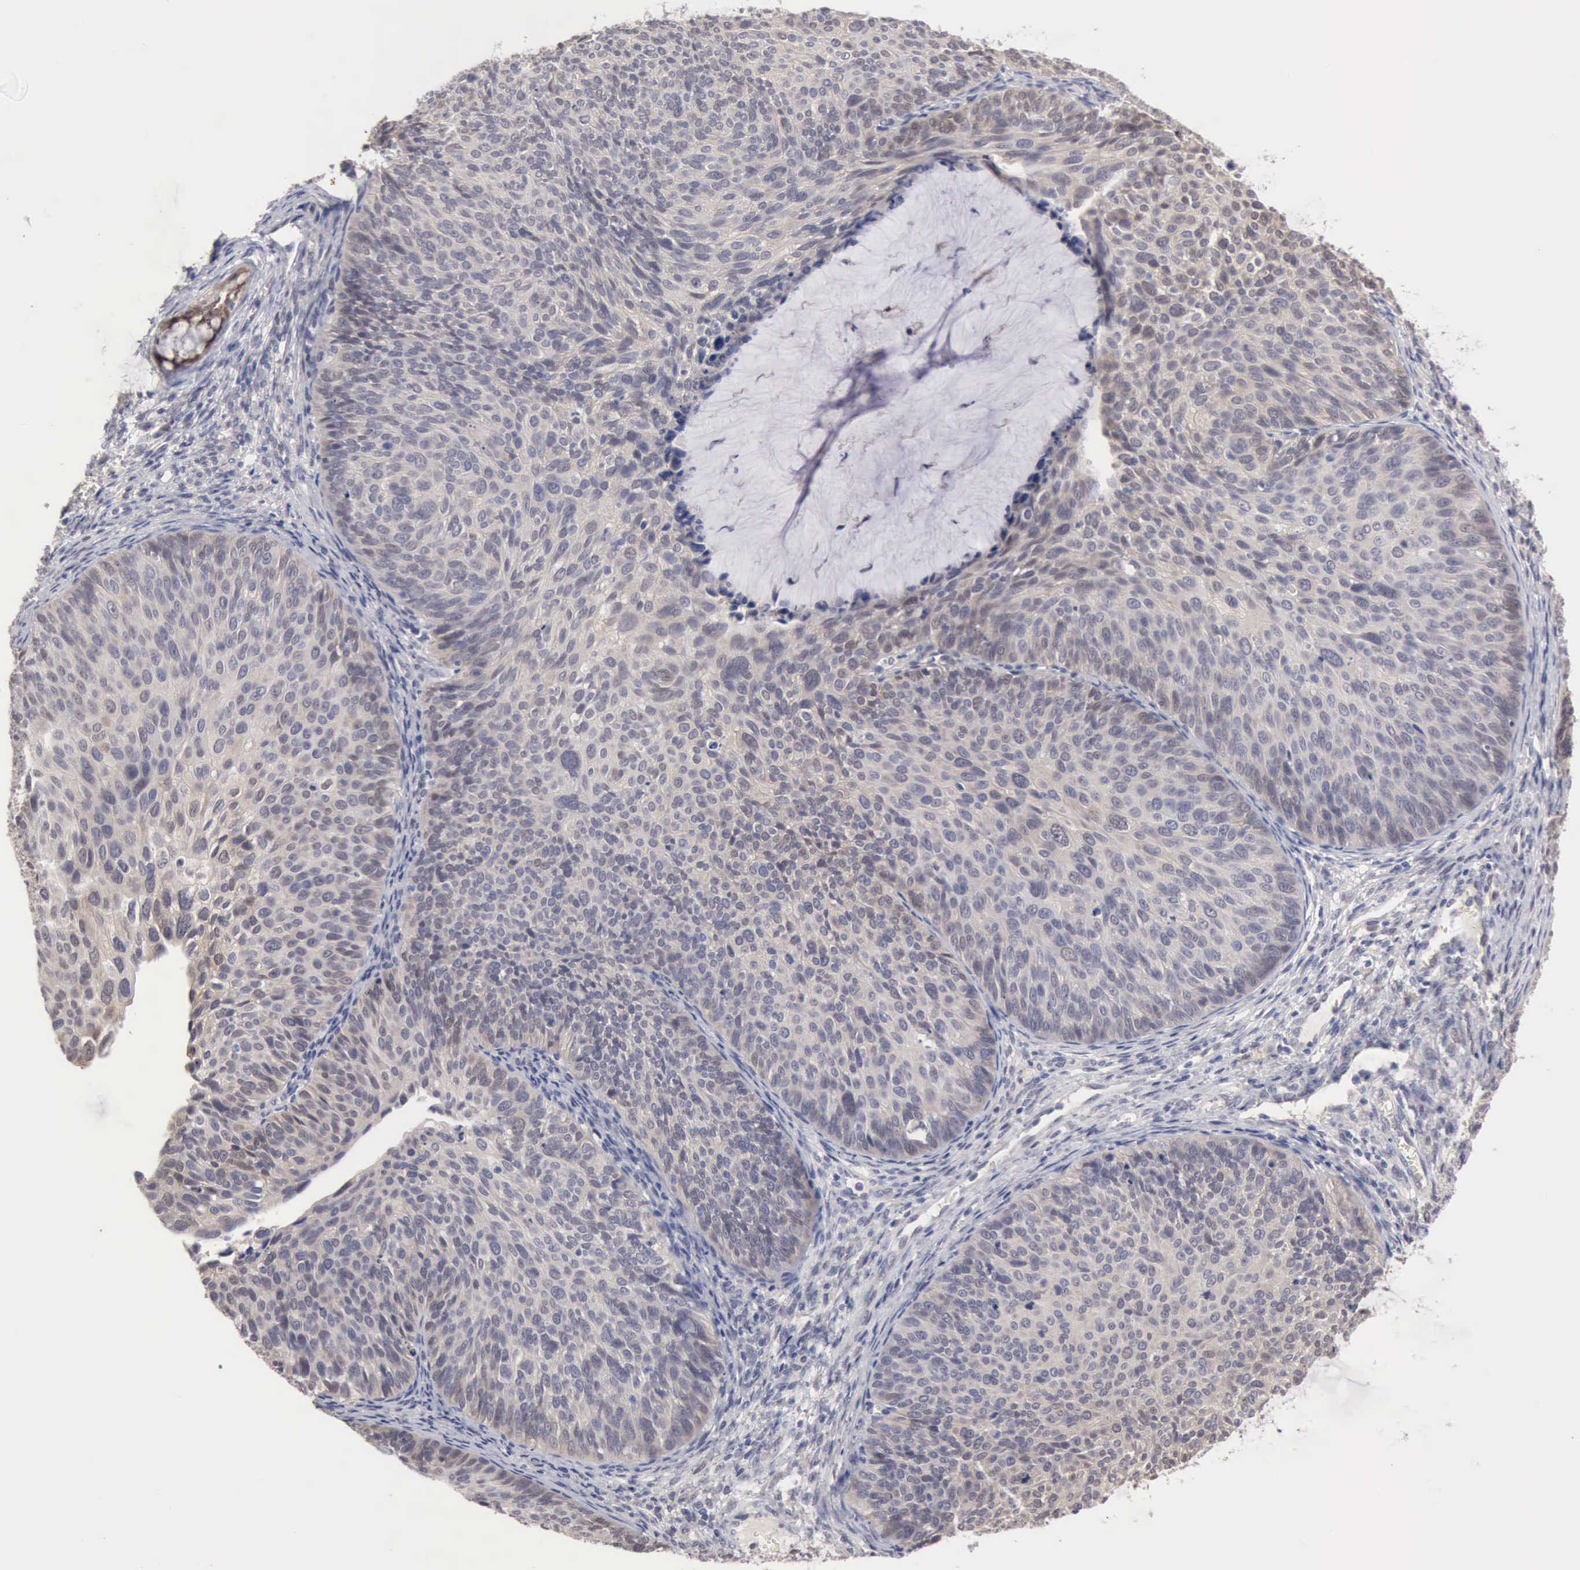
{"staining": {"intensity": "weak", "quantity": "25%-75%", "location": "cytoplasmic/membranous"}, "tissue": "cervical cancer", "cell_type": "Tumor cells", "image_type": "cancer", "snomed": [{"axis": "morphology", "description": "Squamous cell carcinoma, NOS"}, {"axis": "topography", "description": "Cervix"}], "caption": "Tumor cells reveal low levels of weak cytoplasmic/membranous expression in about 25%-75% of cells in squamous cell carcinoma (cervical). The staining was performed using DAB to visualize the protein expression in brown, while the nuclei were stained in blue with hematoxylin (Magnification: 20x).", "gene": "PTGR2", "patient": {"sex": "female", "age": 36}}